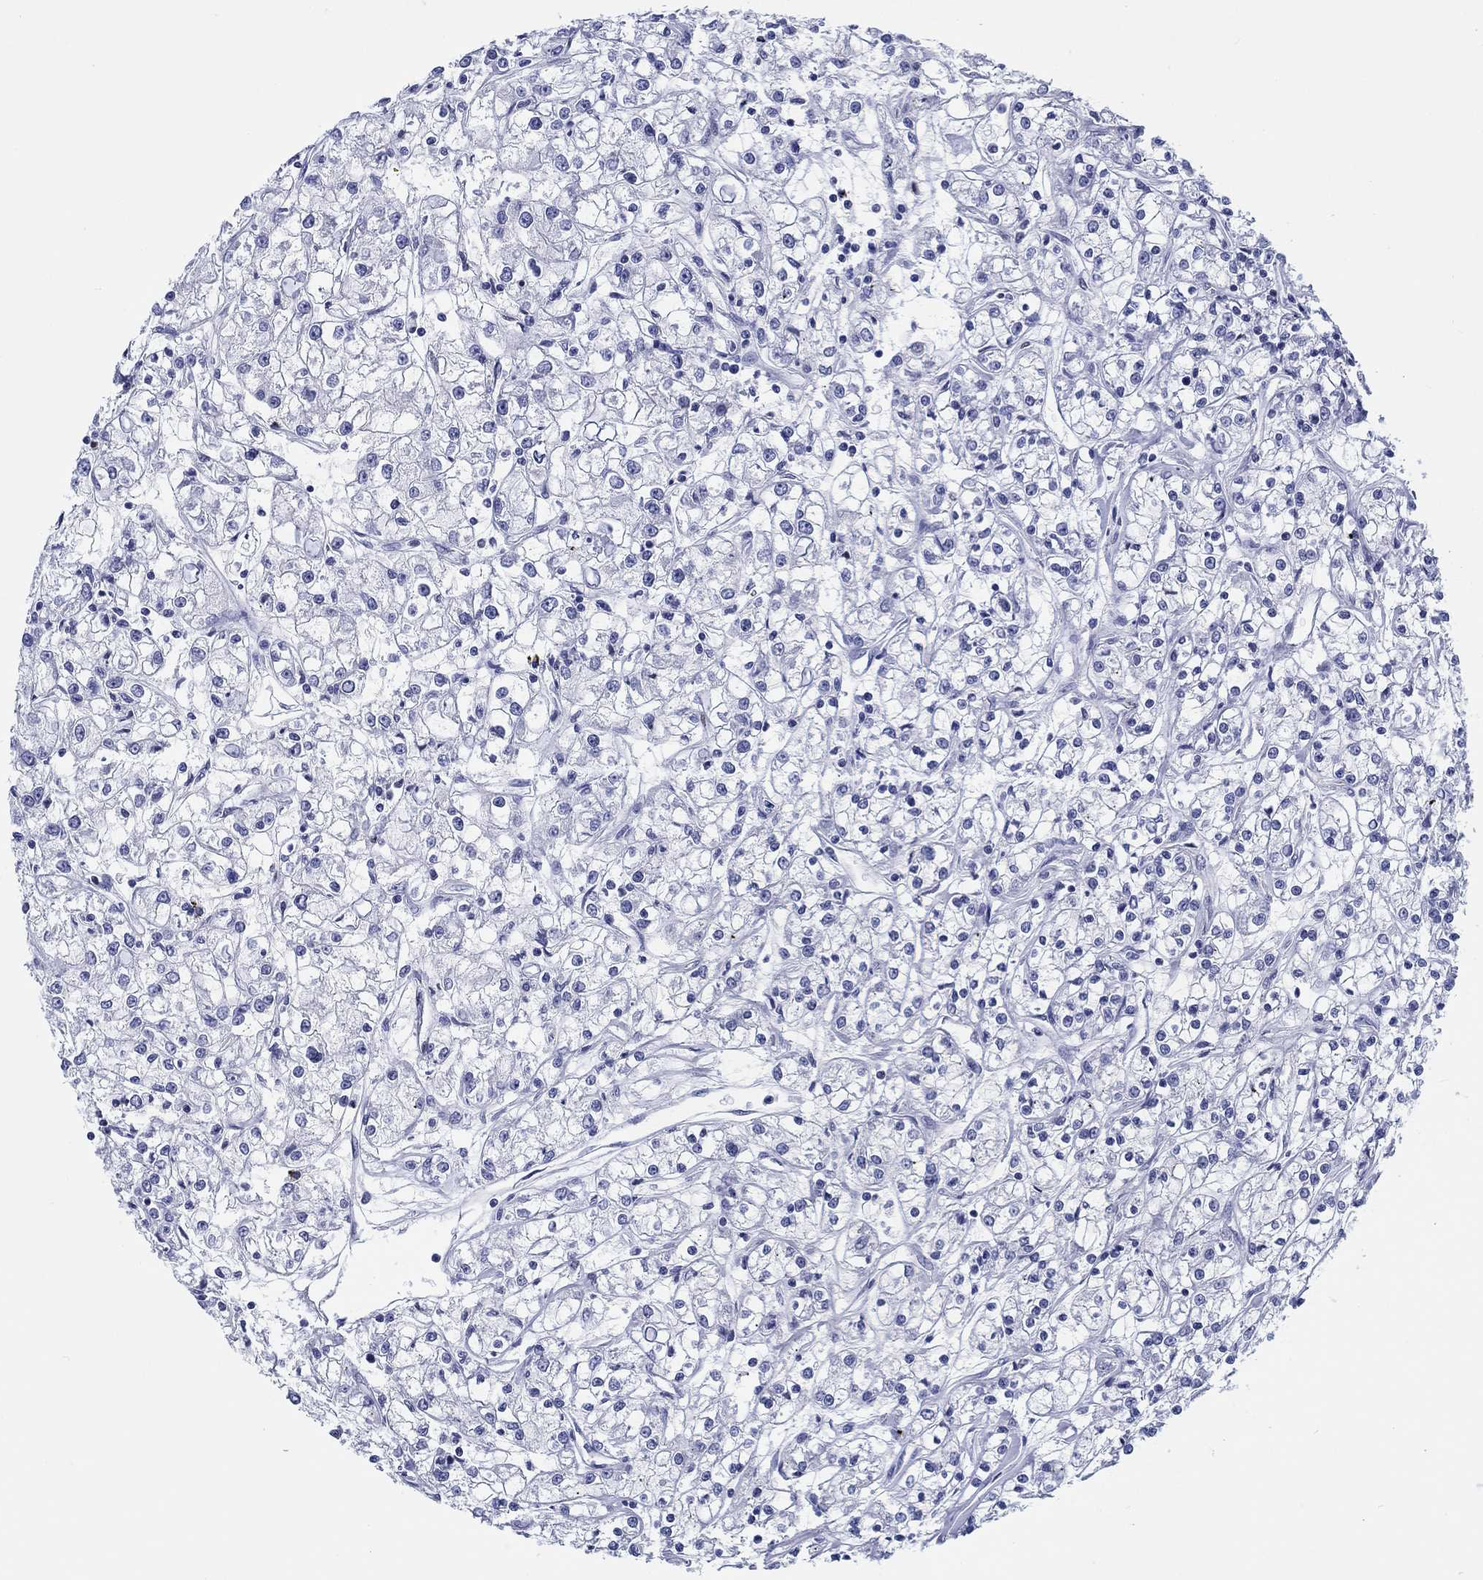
{"staining": {"intensity": "negative", "quantity": "none", "location": "none"}, "tissue": "renal cancer", "cell_type": "Tumor cells", "image_type": "cancer", "snomed": [{"axis": "morphology", "description": "Adenocarcinoma, NOS"}, {"axis": "topography", "description": "Kidney"}], "caption": "High magnification brightfield microscopy of renal adenocarcinoma stained with DAB (3,3'-diaminobenzidine) (brown) and counterstained with hematoxylin (blue): tumor cells show no significant positivity.", "gene": "H1-1", "patient": {"sex": "female", "age": 59}}